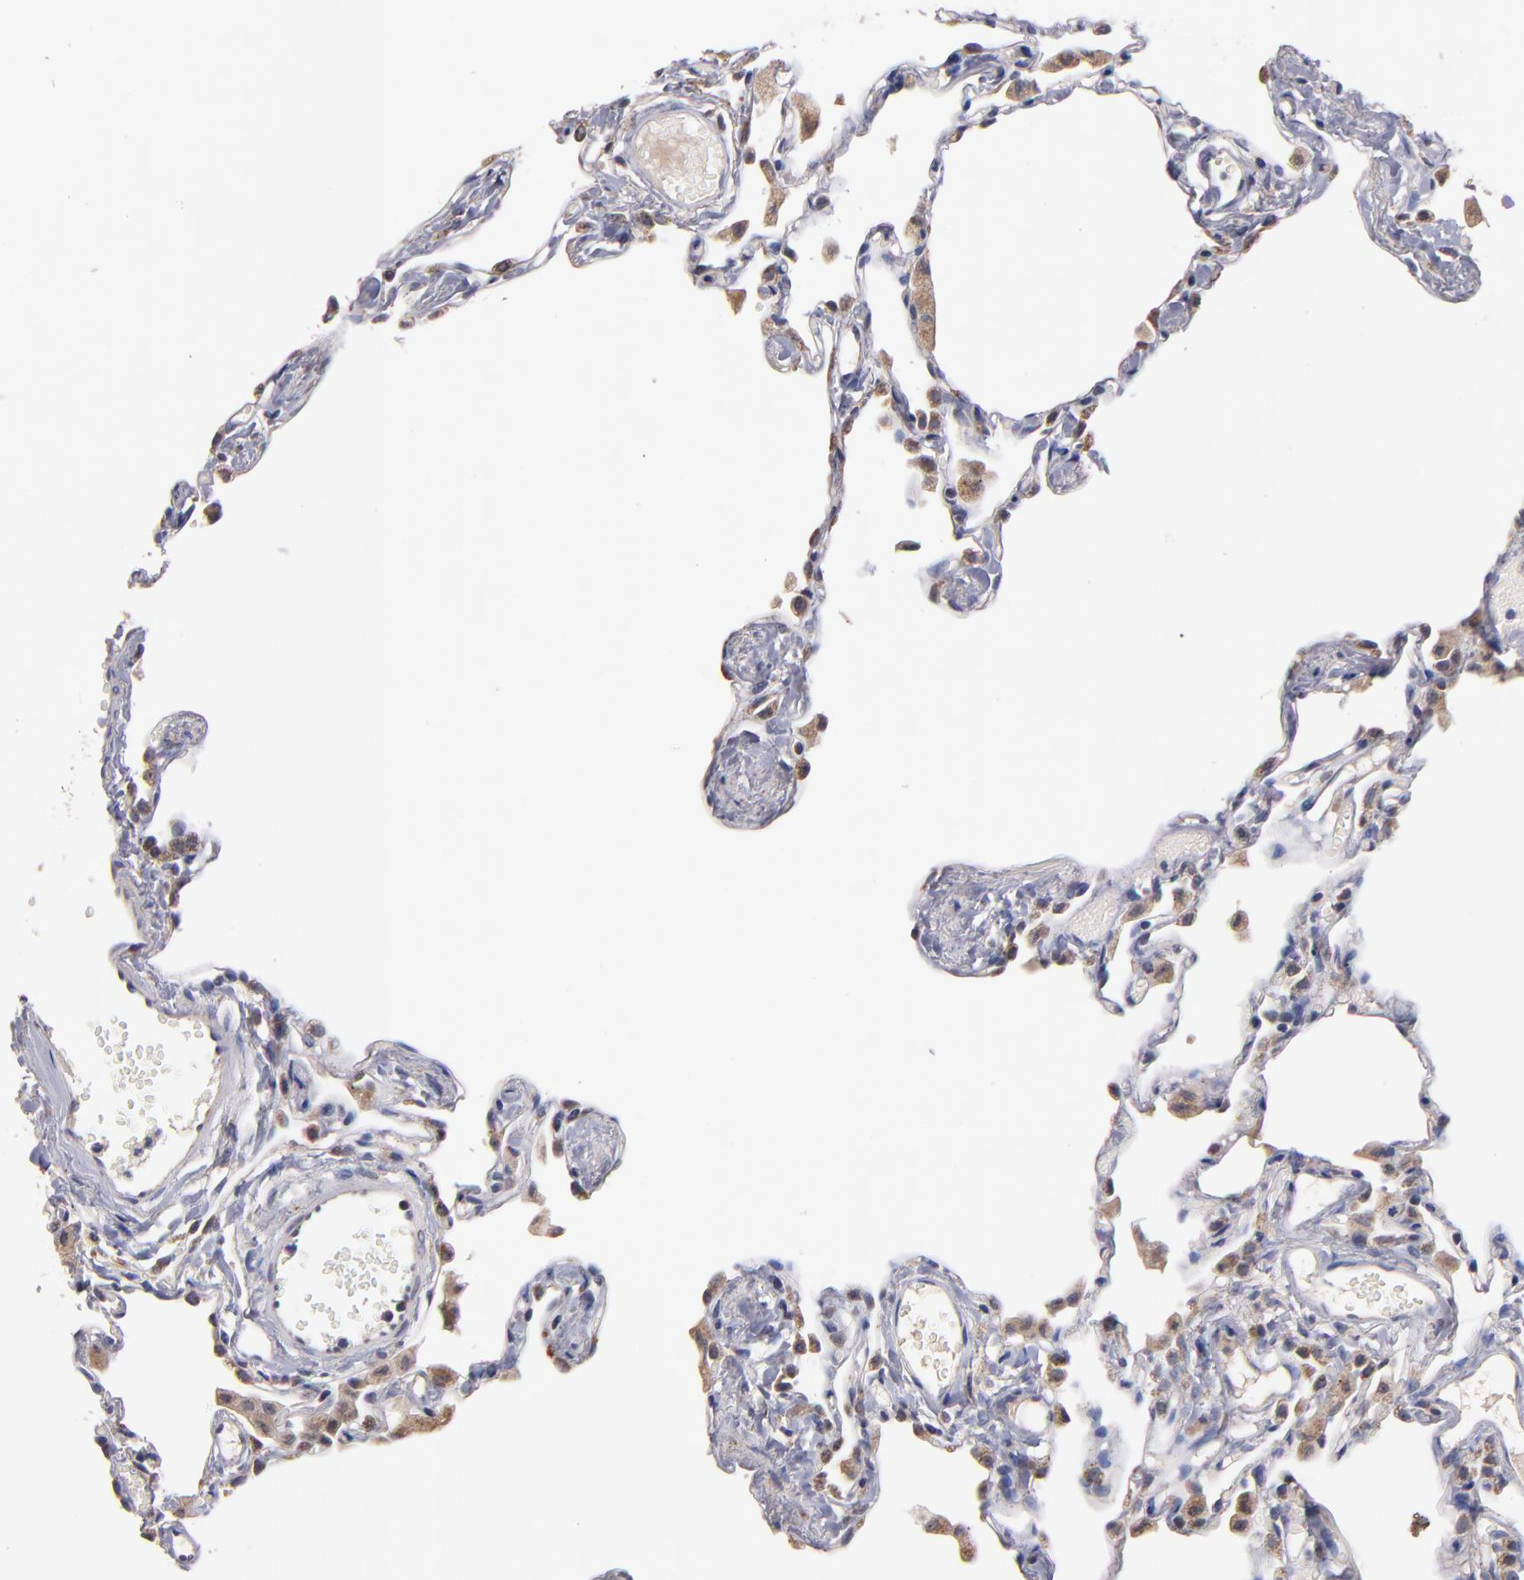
{"staining": {"intensity": "weak", "quantity": "<25%", "location": "cytoplasmic/membranous"}, "tissue": "lung", "cell_type": "Alveolar cells", "image_type": "normal", "snomed": [{"axis": "morphology", "description": "Normal tissue, NOS"}, {"axis": "topography", "description": "Lung"}], "caption": "Normal lung was stained to show a protein in brown. There is no significant staining in alveolar cells.", "gene": "DIABLO", "patient": {"sex": "female", "age": 49}}